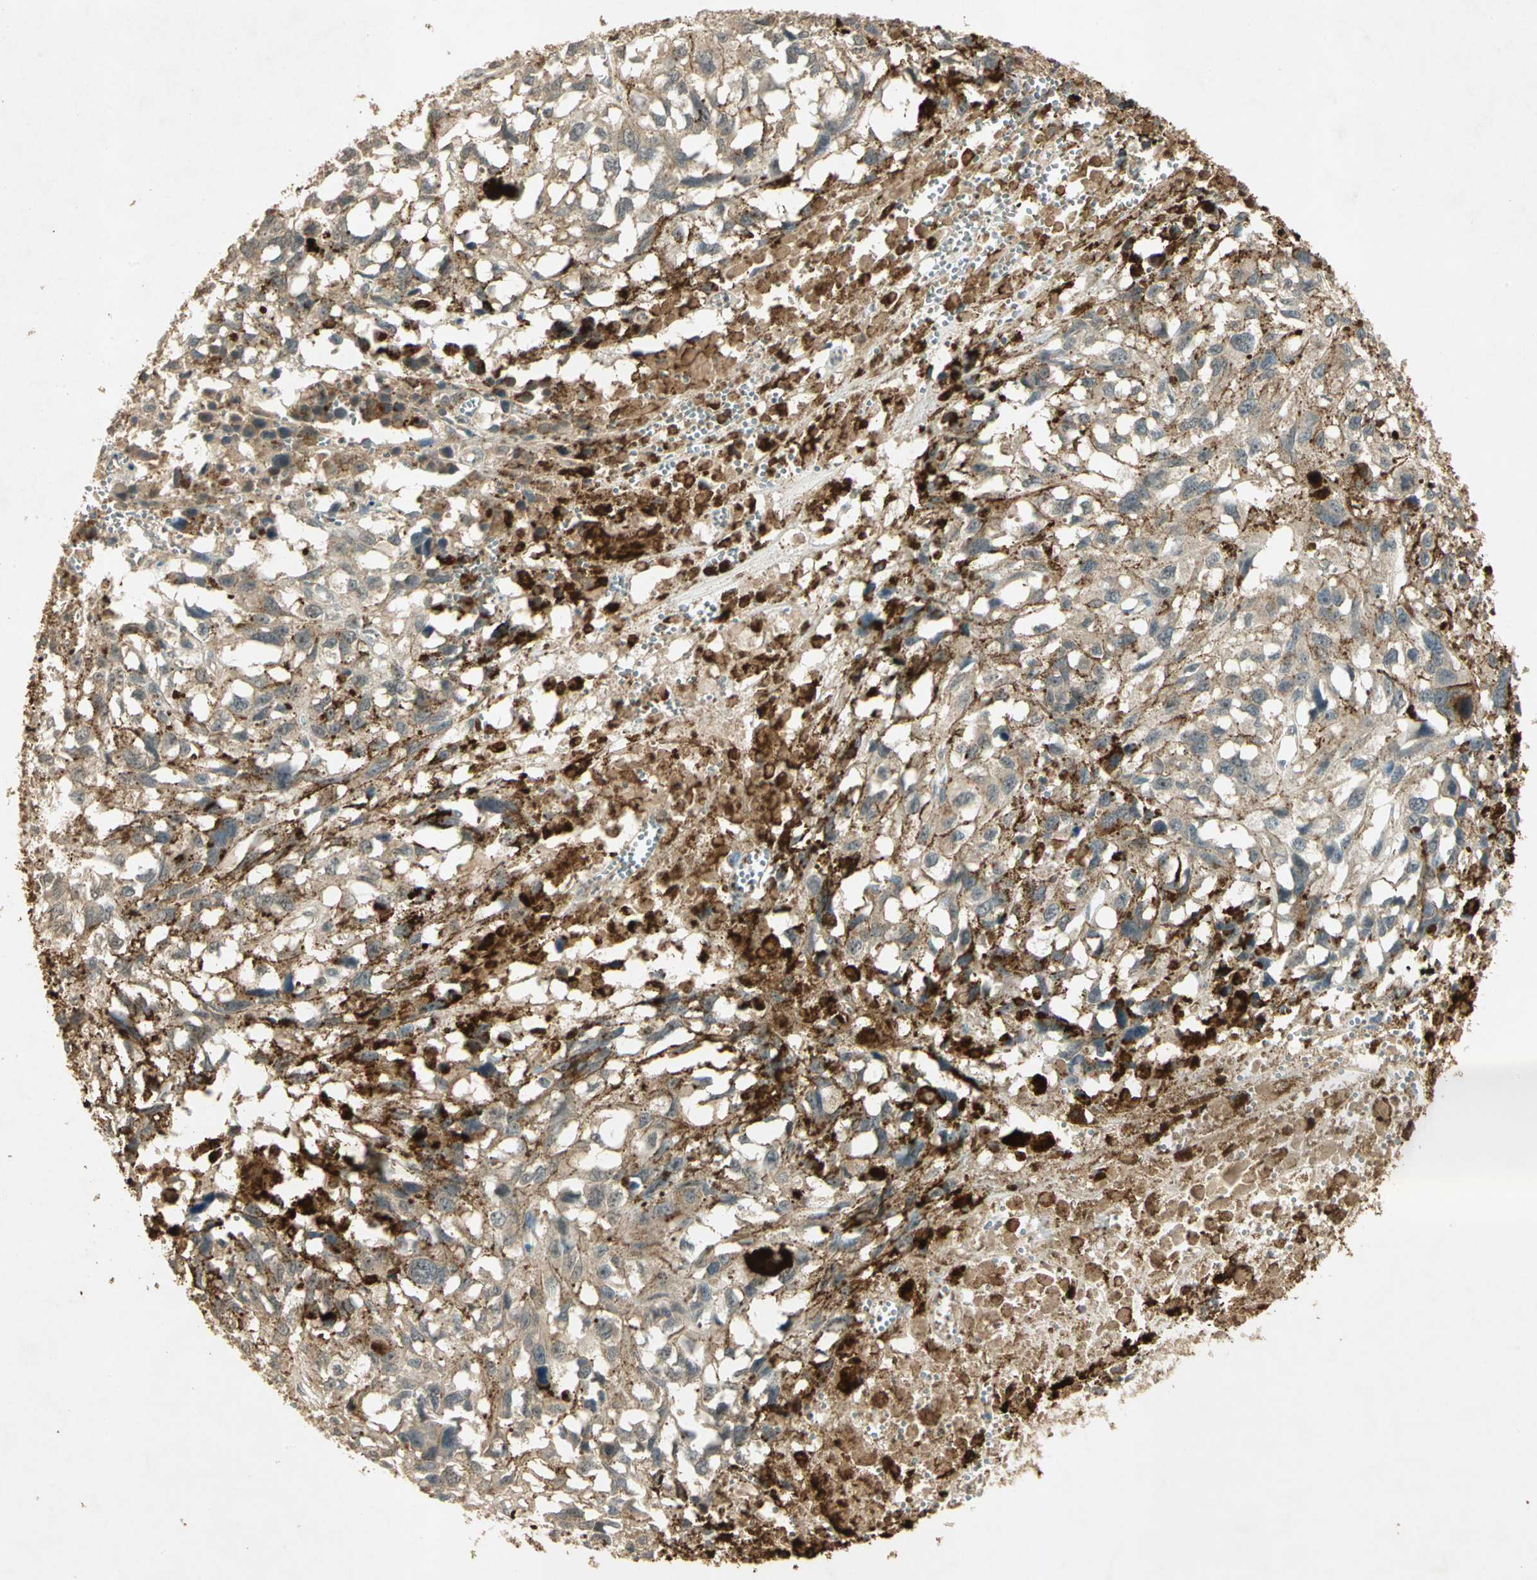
{"staining": {"intensity": "weak", "quantity": ">75%", "location": "cytoplasmic/membranous"}, "tissue": "melanoma", "cell_type": "Tumor cells", "image_type": "cancer", "snomed": [{"axis": "morphology", "description": "Malignant melanoma, Metastatic site"}, {"axis": "topography", "description": "Lymph node"}], "caption": "Protein staining shows weak cytoplasmic/membranous positivity in approximately >75% of tumor cells in melanoma. Using DAB (brown) and hematoxylin (blue) stains, captured at high magnification using brightfield microscopy.", "gene": "KEAP1", "patient": {"sex": "male", "age": 59}}